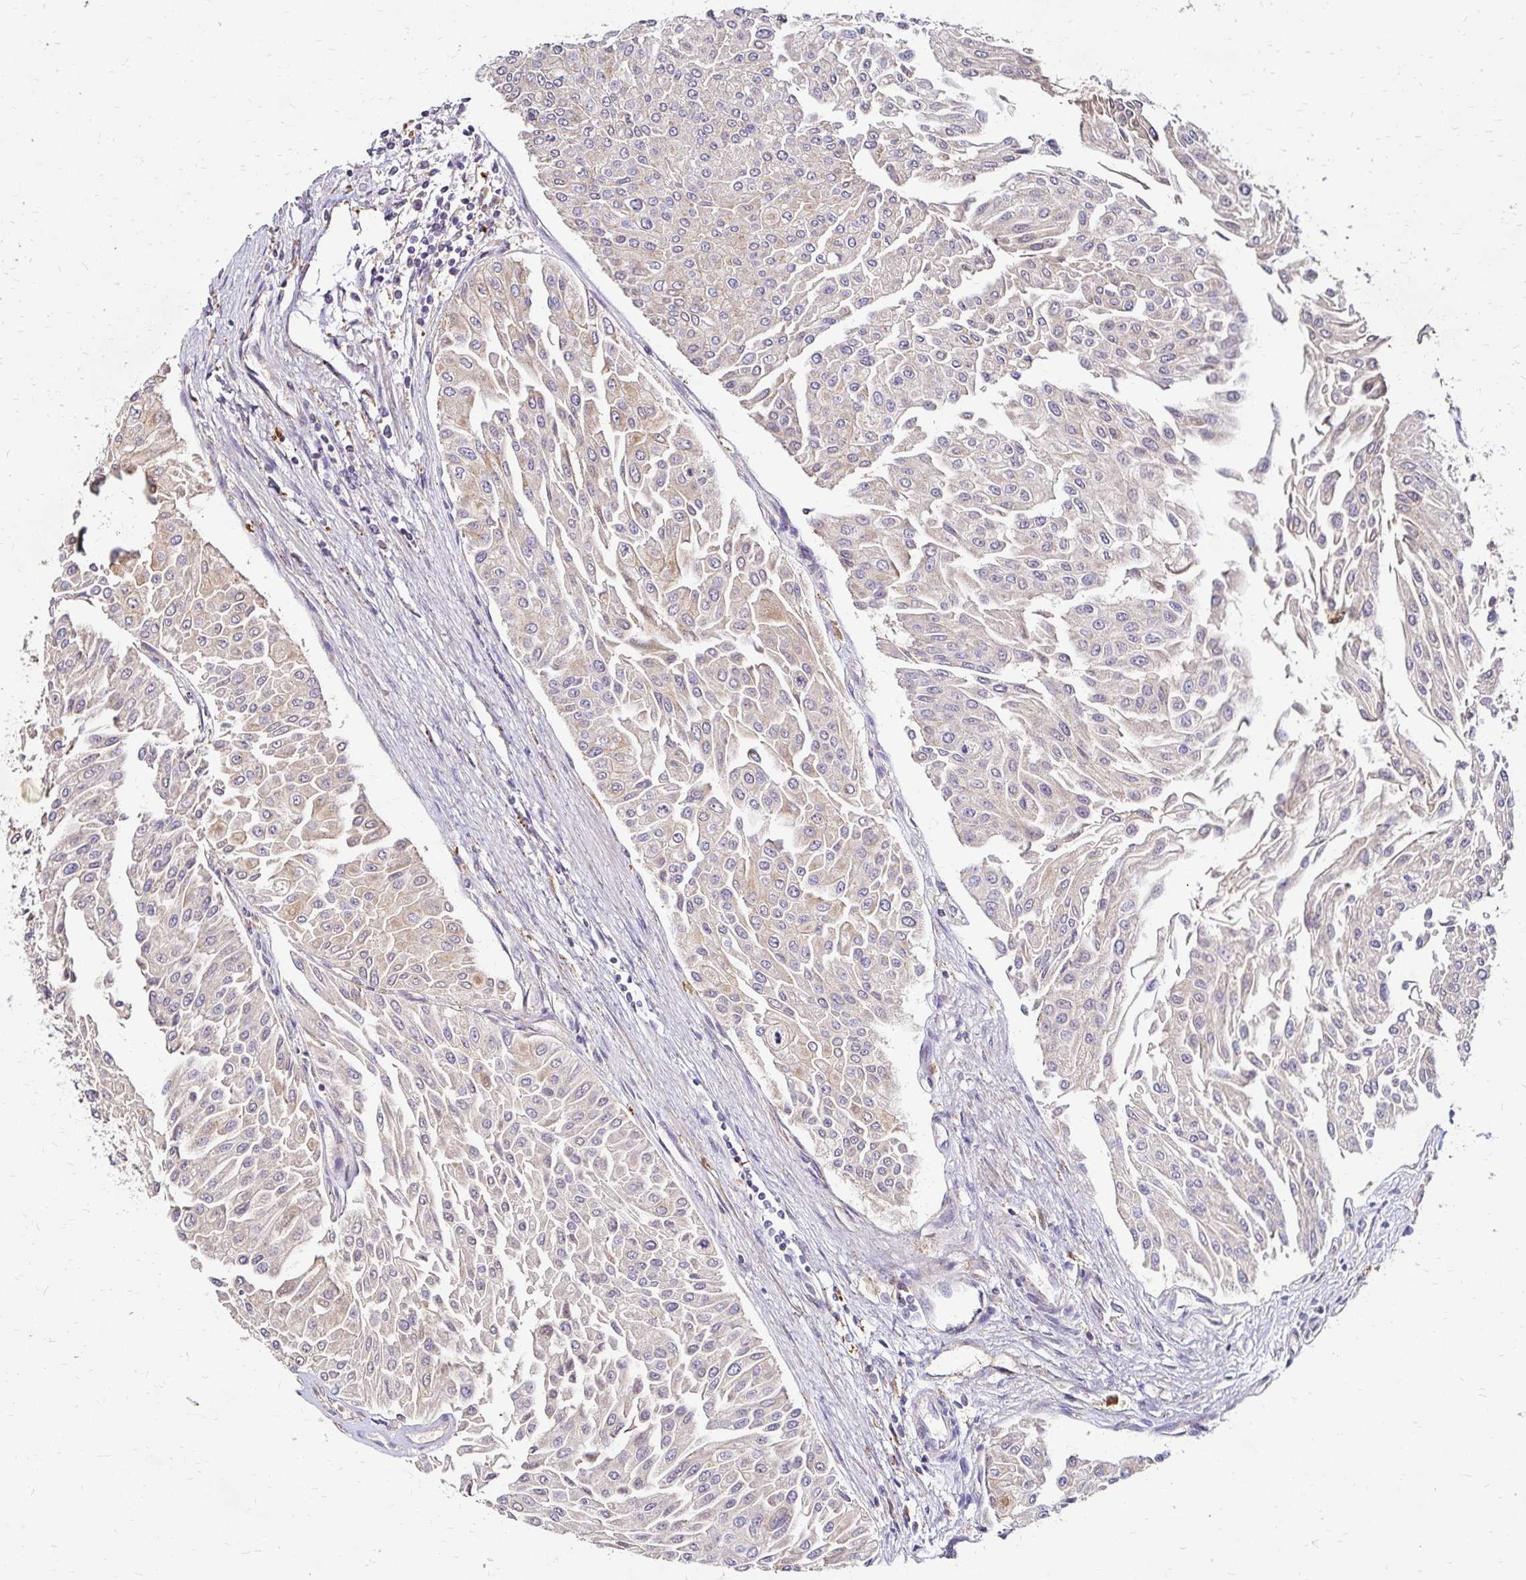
{"staining": {"intensity": "negative", "quantity": "none", "location": "none"}, "tissue": "urothelial cancer", "cell_type": "Tumor cells", "image_type": "cancer", "snomed": [{"axis": "morphology", "description": "Urothelial carcinoma, NOS"}, {"axis": "topography", "description": "Urinary bladder"}], "caption": "Protein analysis of transitional cell carcinoma exhibits no significant staining in tumor cells.", "gene": "IDUA", "patient": {"sex": "male", "age": 67}}